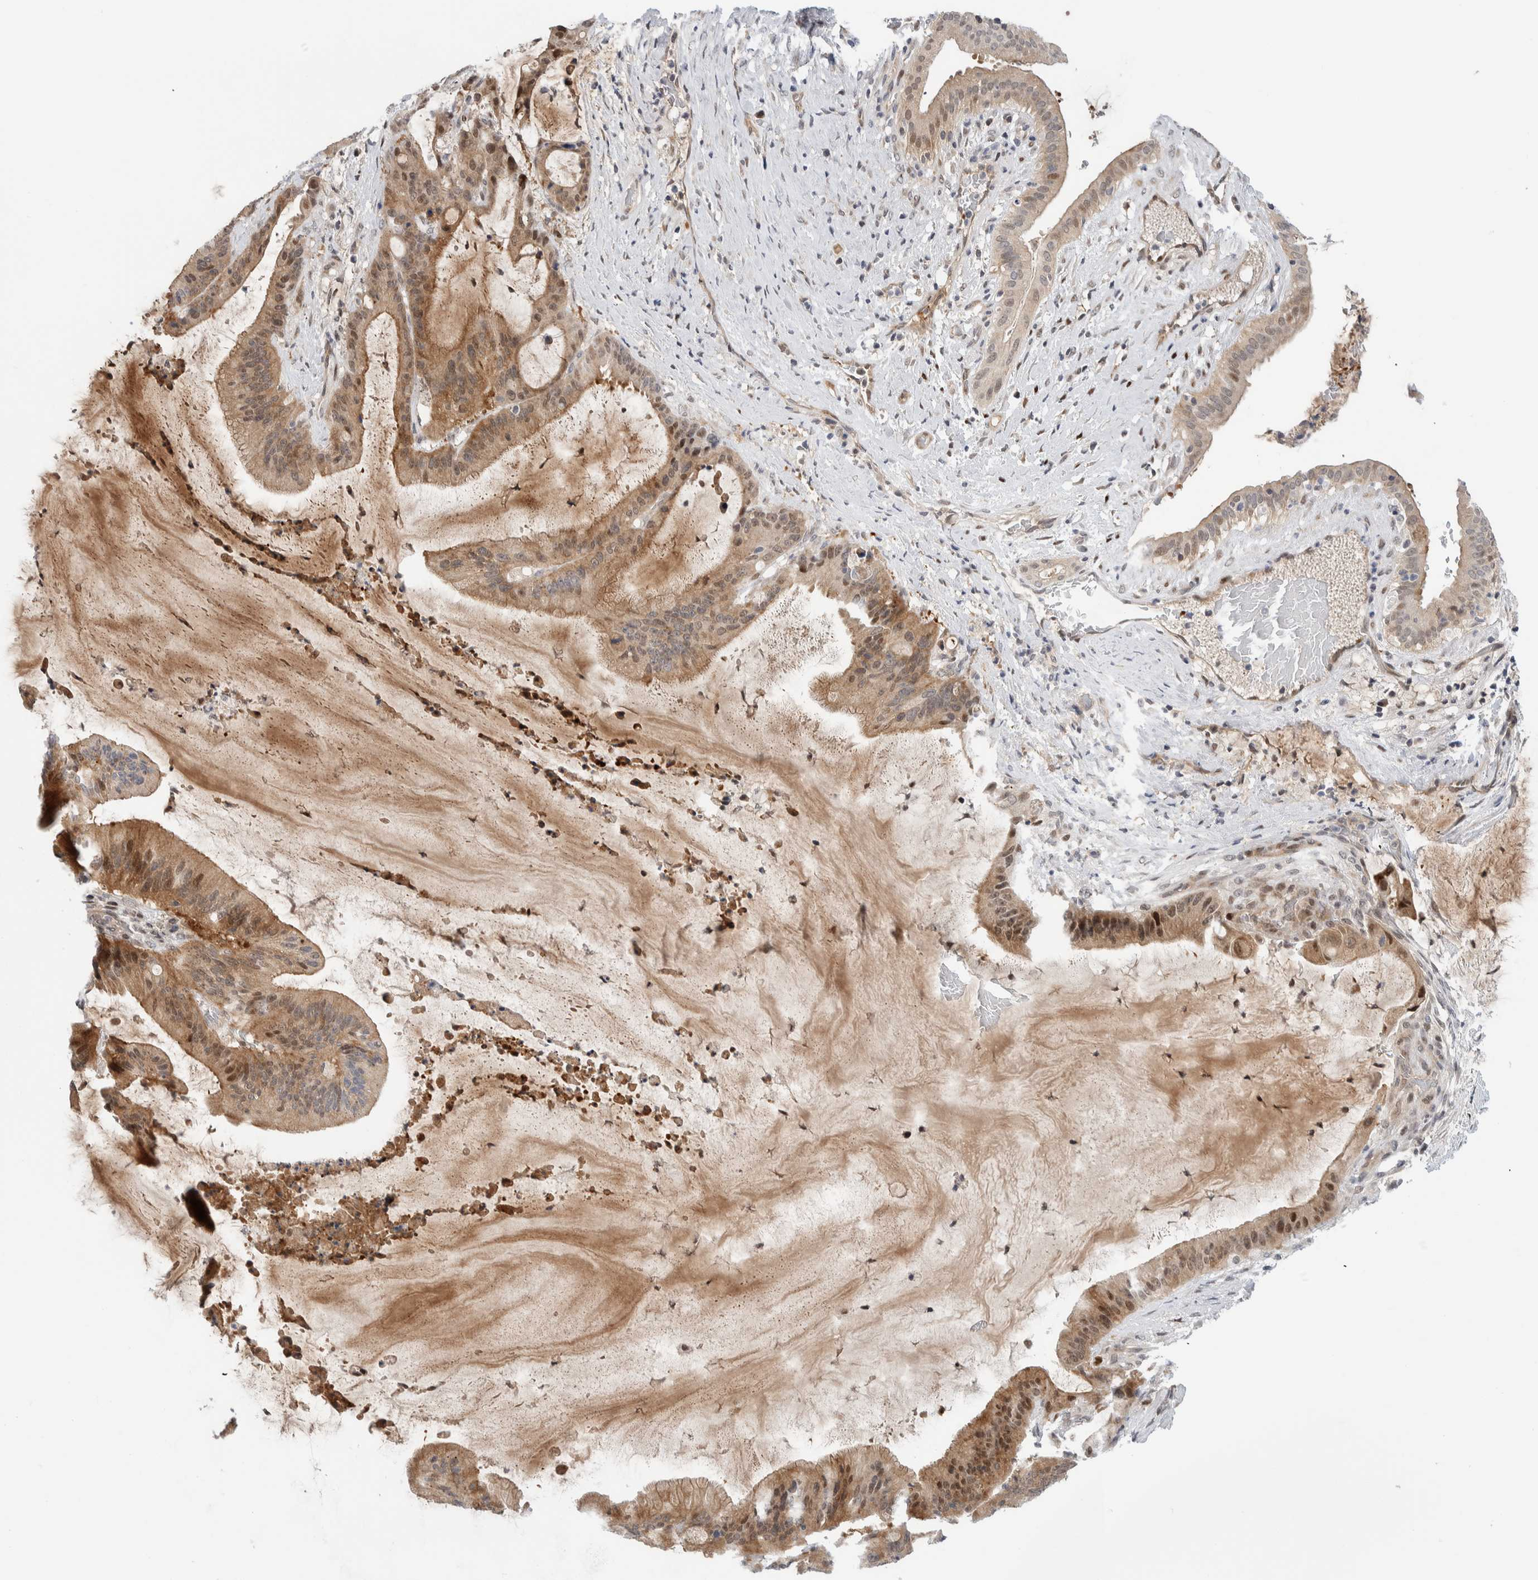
{"staining": {"intensity": "moderate", "quantity": ">75%", "location": "cytoplasmic/membranous,nuclear"}, "tissue": "liver cancer", "cell_type": "Tumor cells", "image_type": "cancer", "snomed": [{"axis": "morphology", "description": "Normal tissue, NOS"}, {"axis": "morphology", "description": "Cholangiocarcinoma"}, {"axis": "topography", "description": "Liver"}, {"axis": "topography", "description": "Peripheral nerve tissue"}], "caption": "Immunohistochemistry (IHC) of liver cancer displays medium levels of moderate cytoplasmic/membranous and nuclear positivity in approximately >75% of tumor cells.", "gene": "NCR3LG1", "patient": {"sex": "female", "age": 73}}